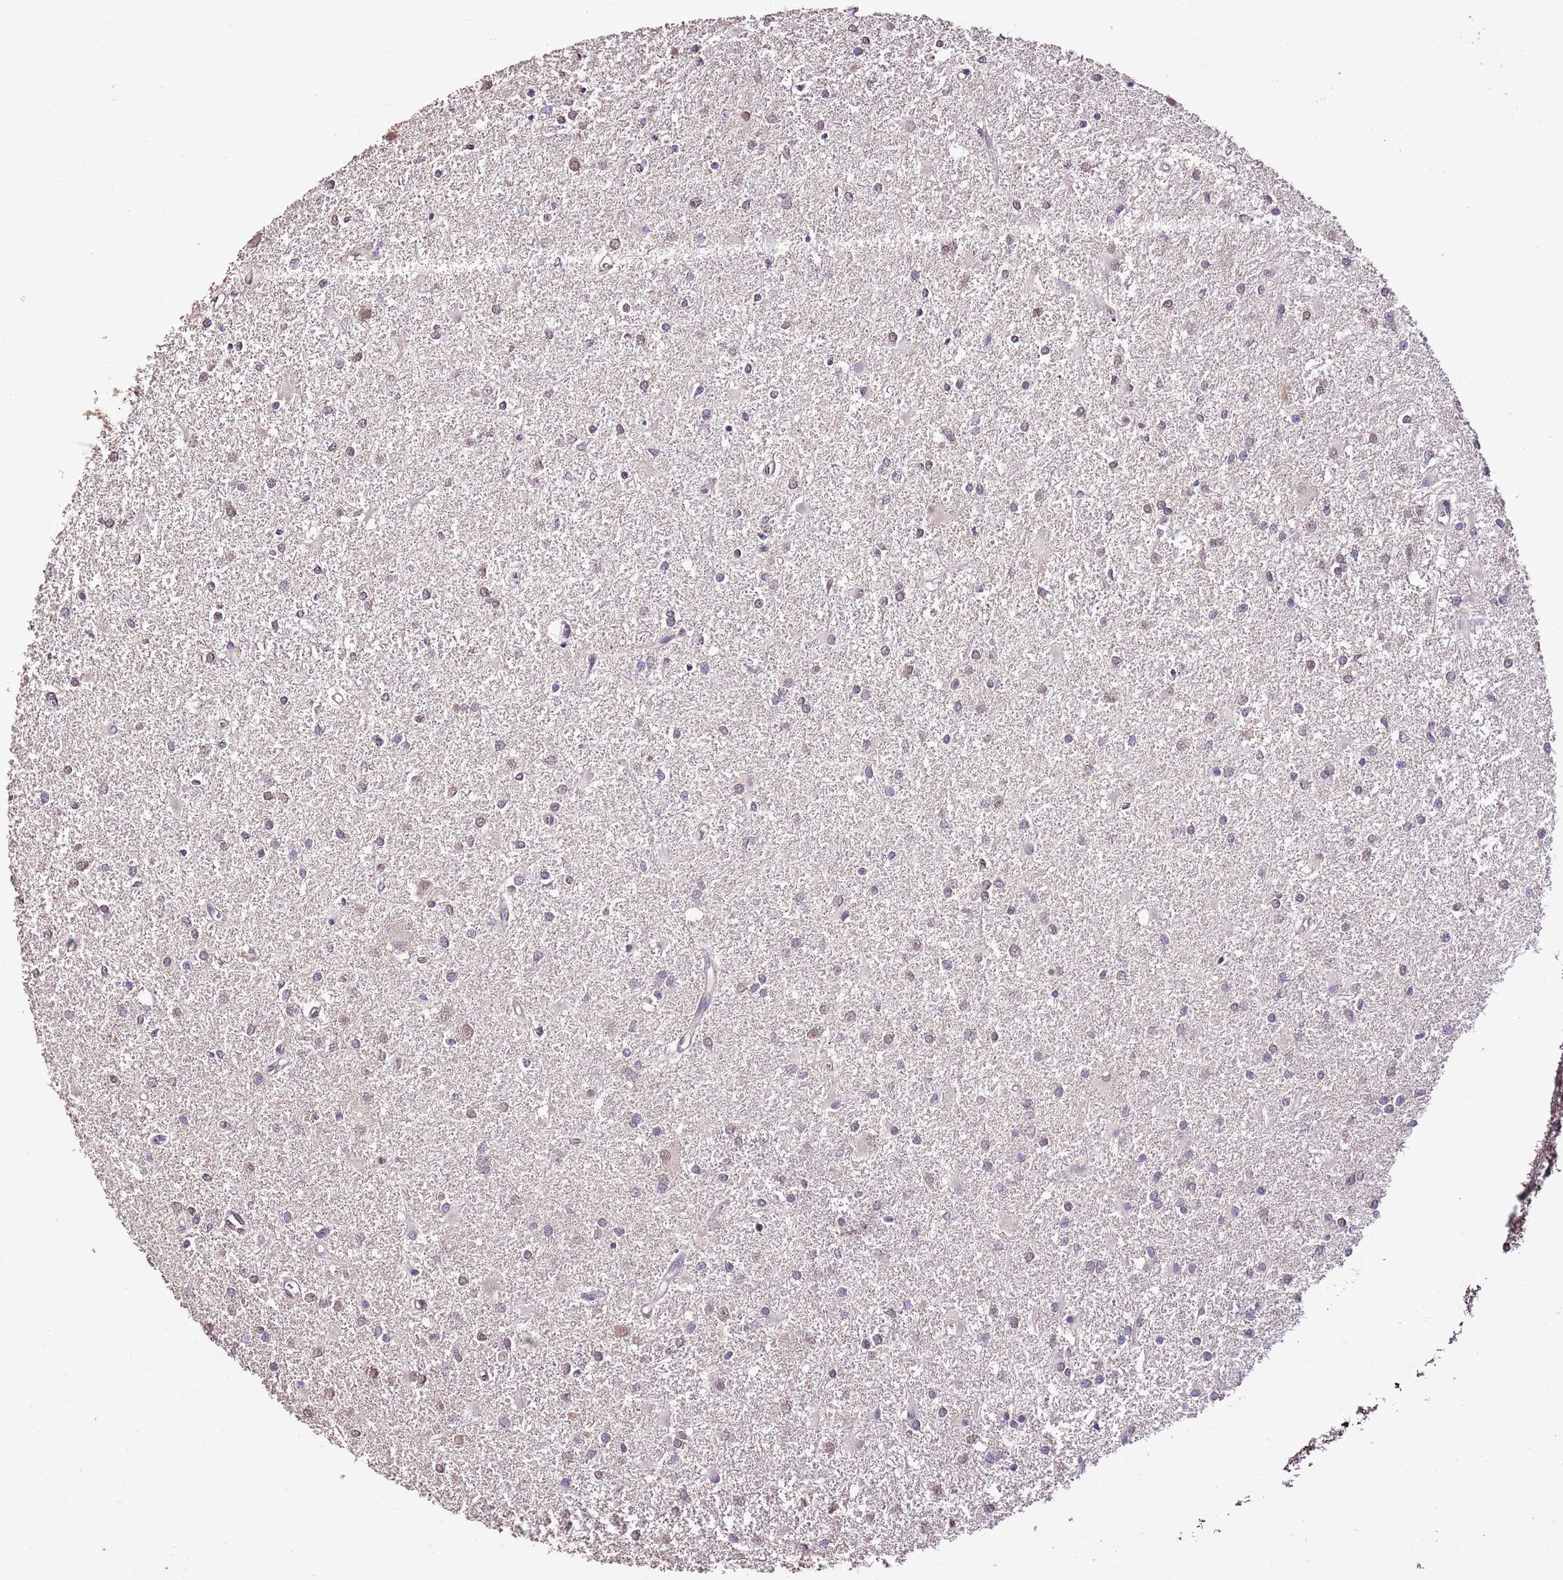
{"staining": {"intensity": "weak", "quantity": ">75%", "location": "nuclear"}, "tissue": "glioma", "cell_type": "Tumor cells", "image_type": "cancer", "snomed": [{"axis": "morphology", "description": "Glioma, malignant, High grade"}, {"axis": "topography", "description": "Brain"}], "caption": "IHC (DAB) staining of human glioma shows weak nuclear protein positivity in about >75% of tumor cells.", "gene": "IZUMO4", "patient": {"sex": "female", "age": 50}}